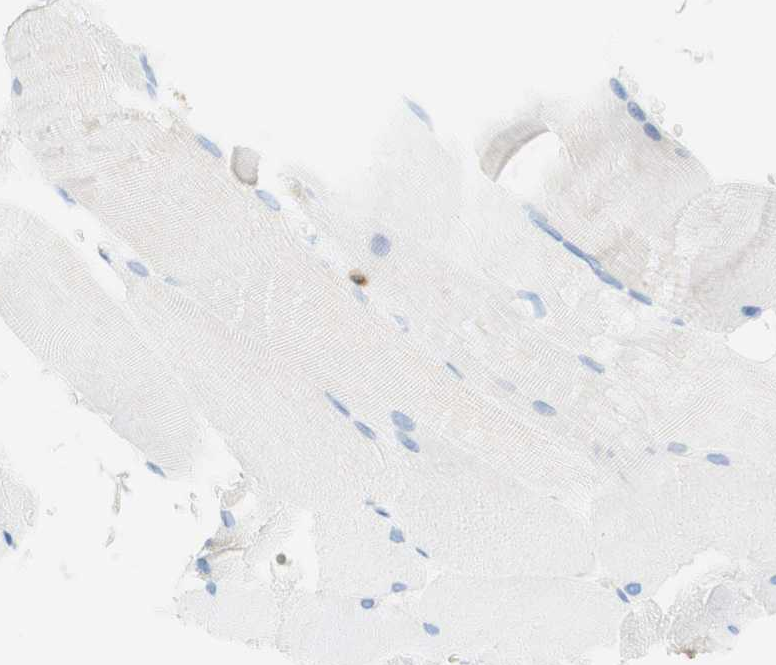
{"staining": {"intensity": "negative", "quantity": "none", "location": "none"}, "tissue": "skeletal muscle", "cell_type": "Myocytes", "image_type": "normal", "snomed": [{"axis": "morphology", "description": "Normal tissue, NOS"}, {"axis": "topography", "description": "Skin"}, {"axis": "topography", "description": "Skeletal muscle"}], "caption": "This photomicrograph is of normal skeletal muscle stained with immunohistochemistry (IHC) to label a protein in brown with the nuclei are counter-stained blue. There is no positivity in myocytes. The staining was performed using DAB to visualize the protein expression in brown, while the nuclei were stained in blue with hematoxylin (Magnification: 20x).", "gene": "STMN1", "patient": {"sex": "male", "age": 83}}